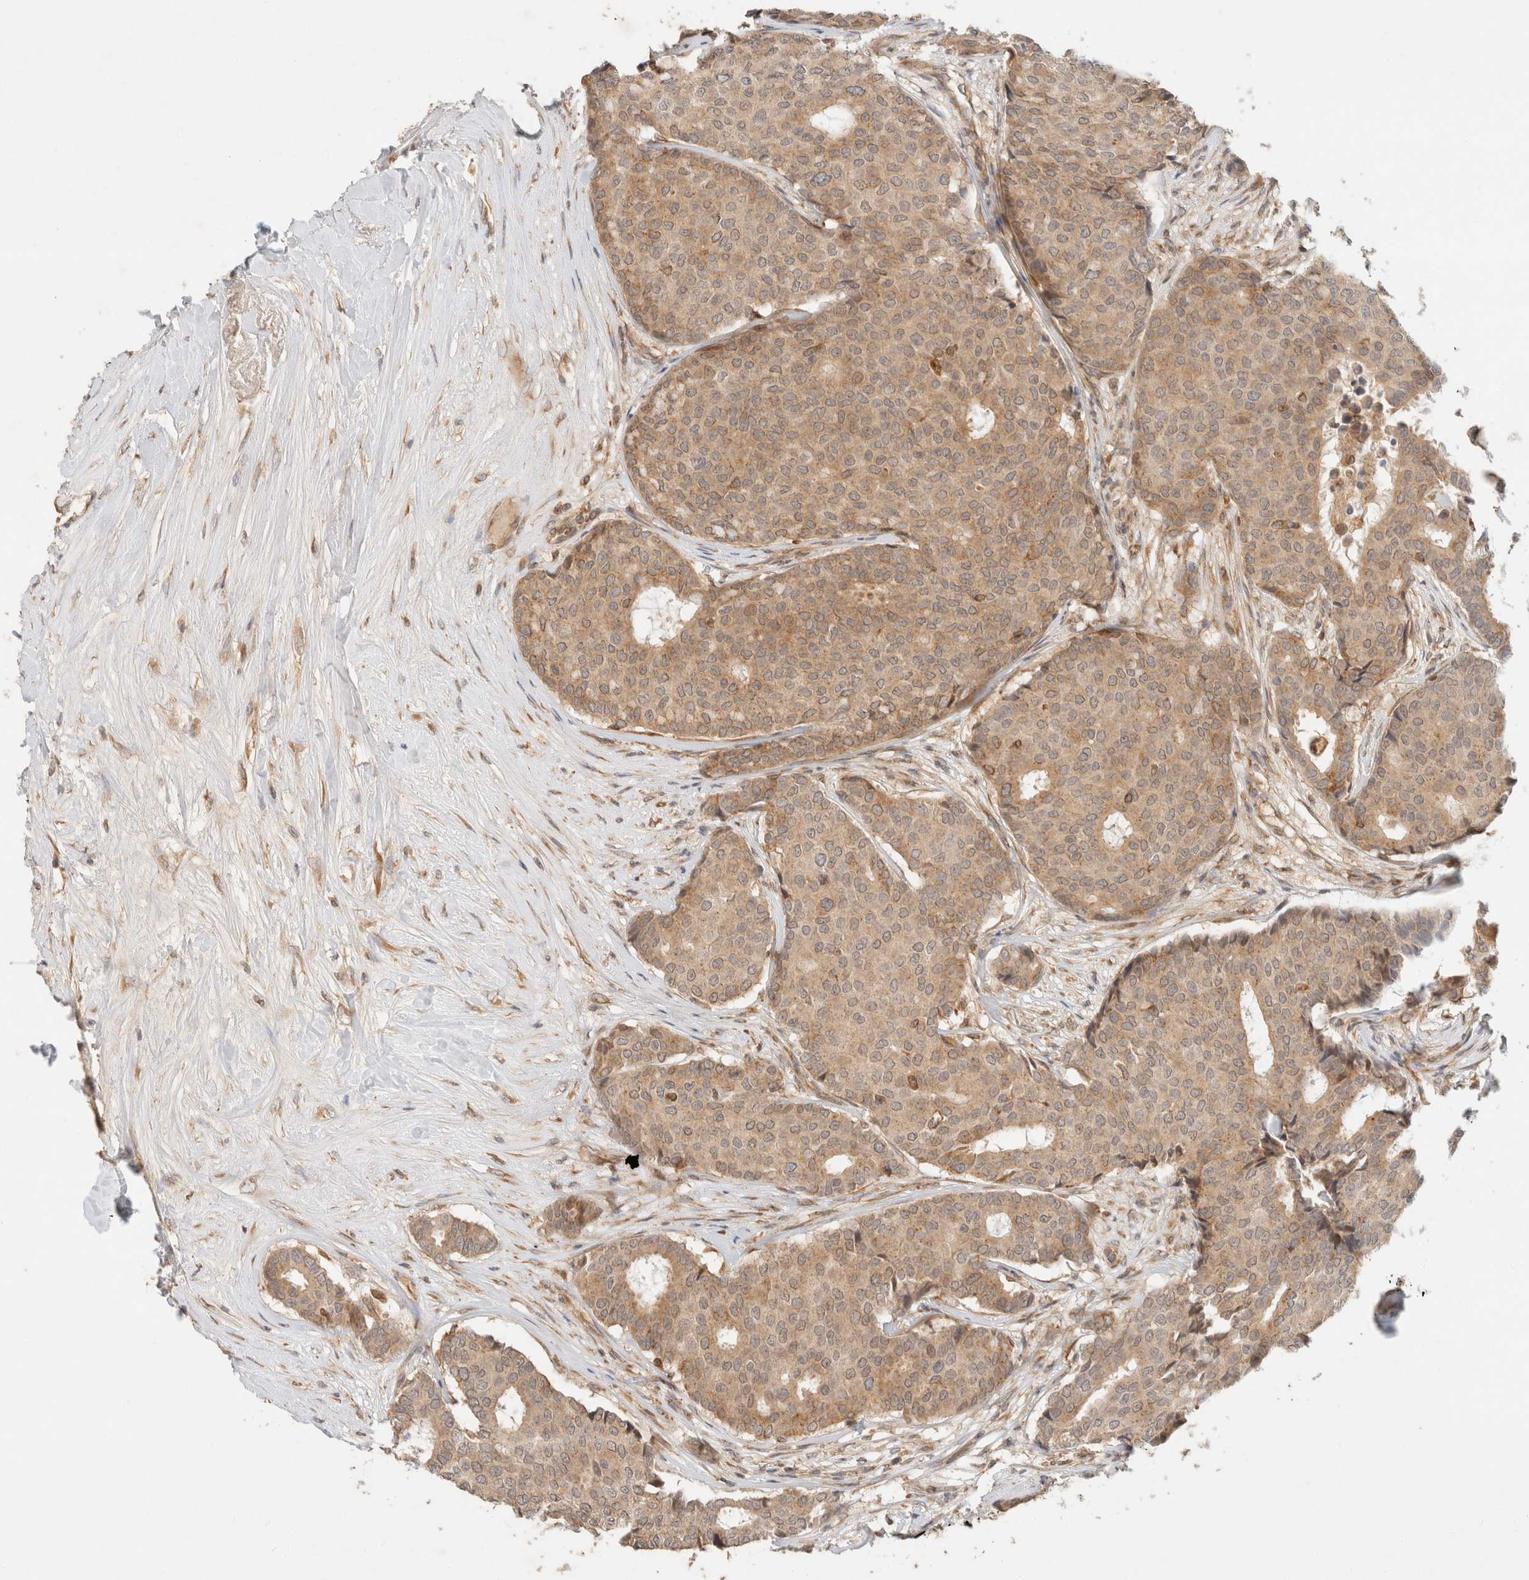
{"staining": {"intensity": "moderate", "quantity": ">75%", "location": "cytoplasmic/membranous"}, "tissue": "breast cancer", "cell_type": "Tumor cells", "image_type": "cancer", "snomed": [{"axis": "morphology", "description": "Duct carcinoma"}, {"axis": "topography", "description": "Breast"}], "caption": "Breast cancer stained for a protein (brown) exhibits moderate cytoplasmic/membranous positive positivity in approximately >75% of tumor cells.", "gene": "TACC1", "patient": {"sex": "female", "age": 75}}